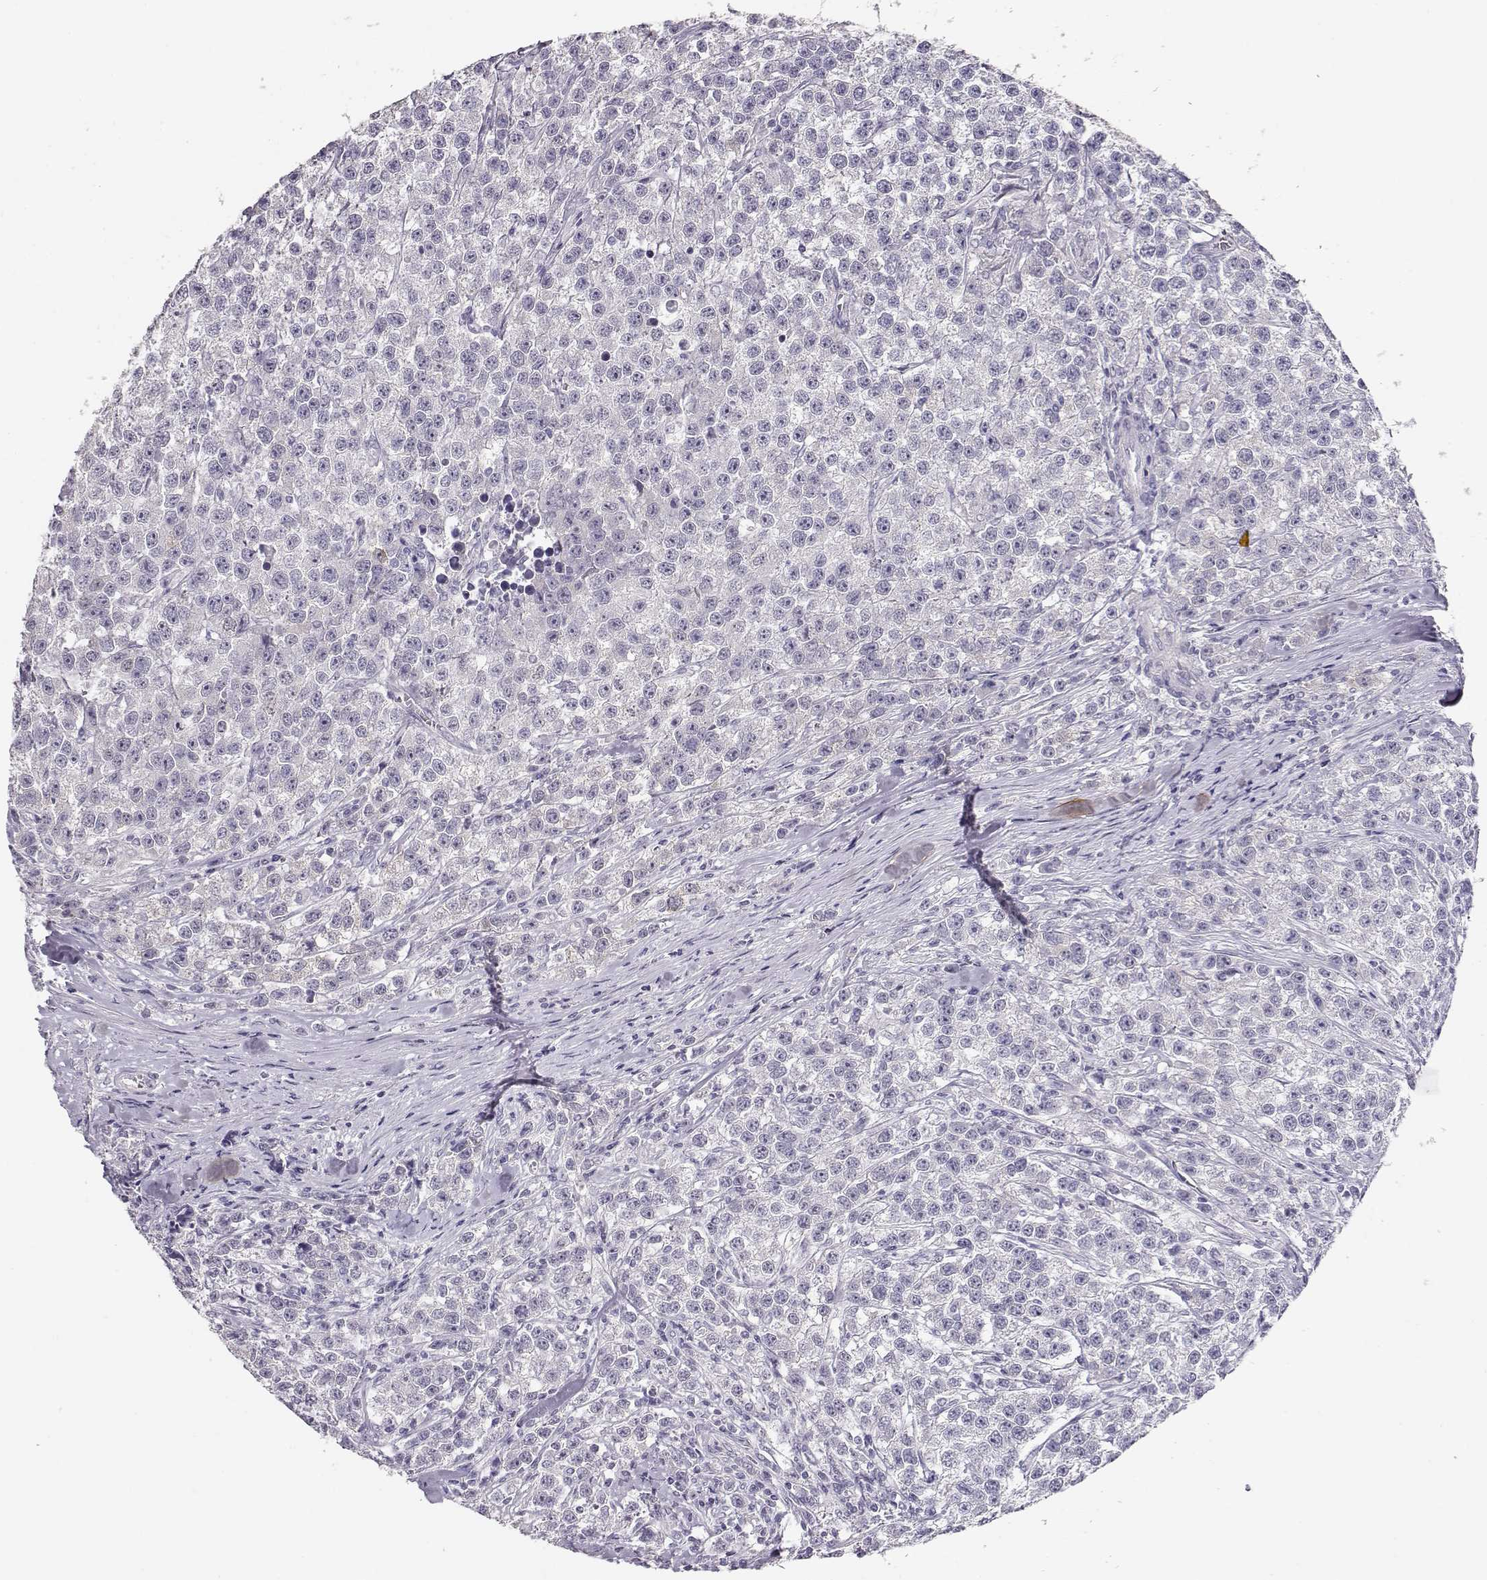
{"staining": {"intensity": "negative", "quantity": "none", "location": "none"}, "tissue": "testis cancer", "cell_type": "Tumor cells", "image_type": "cancer", "snomed": [{"axis": "morphology", "description": "Seminoma, NOS"}, {"axis": "topography", "description": "Testis"}], "caption": "This is a photomicrograph of immunohistochemistry staining of testis cancer (seminoma), which shows no expression in tumor cells.", "gene": "MAGEC1", "patient": {"sex": "male", "age": 59}}